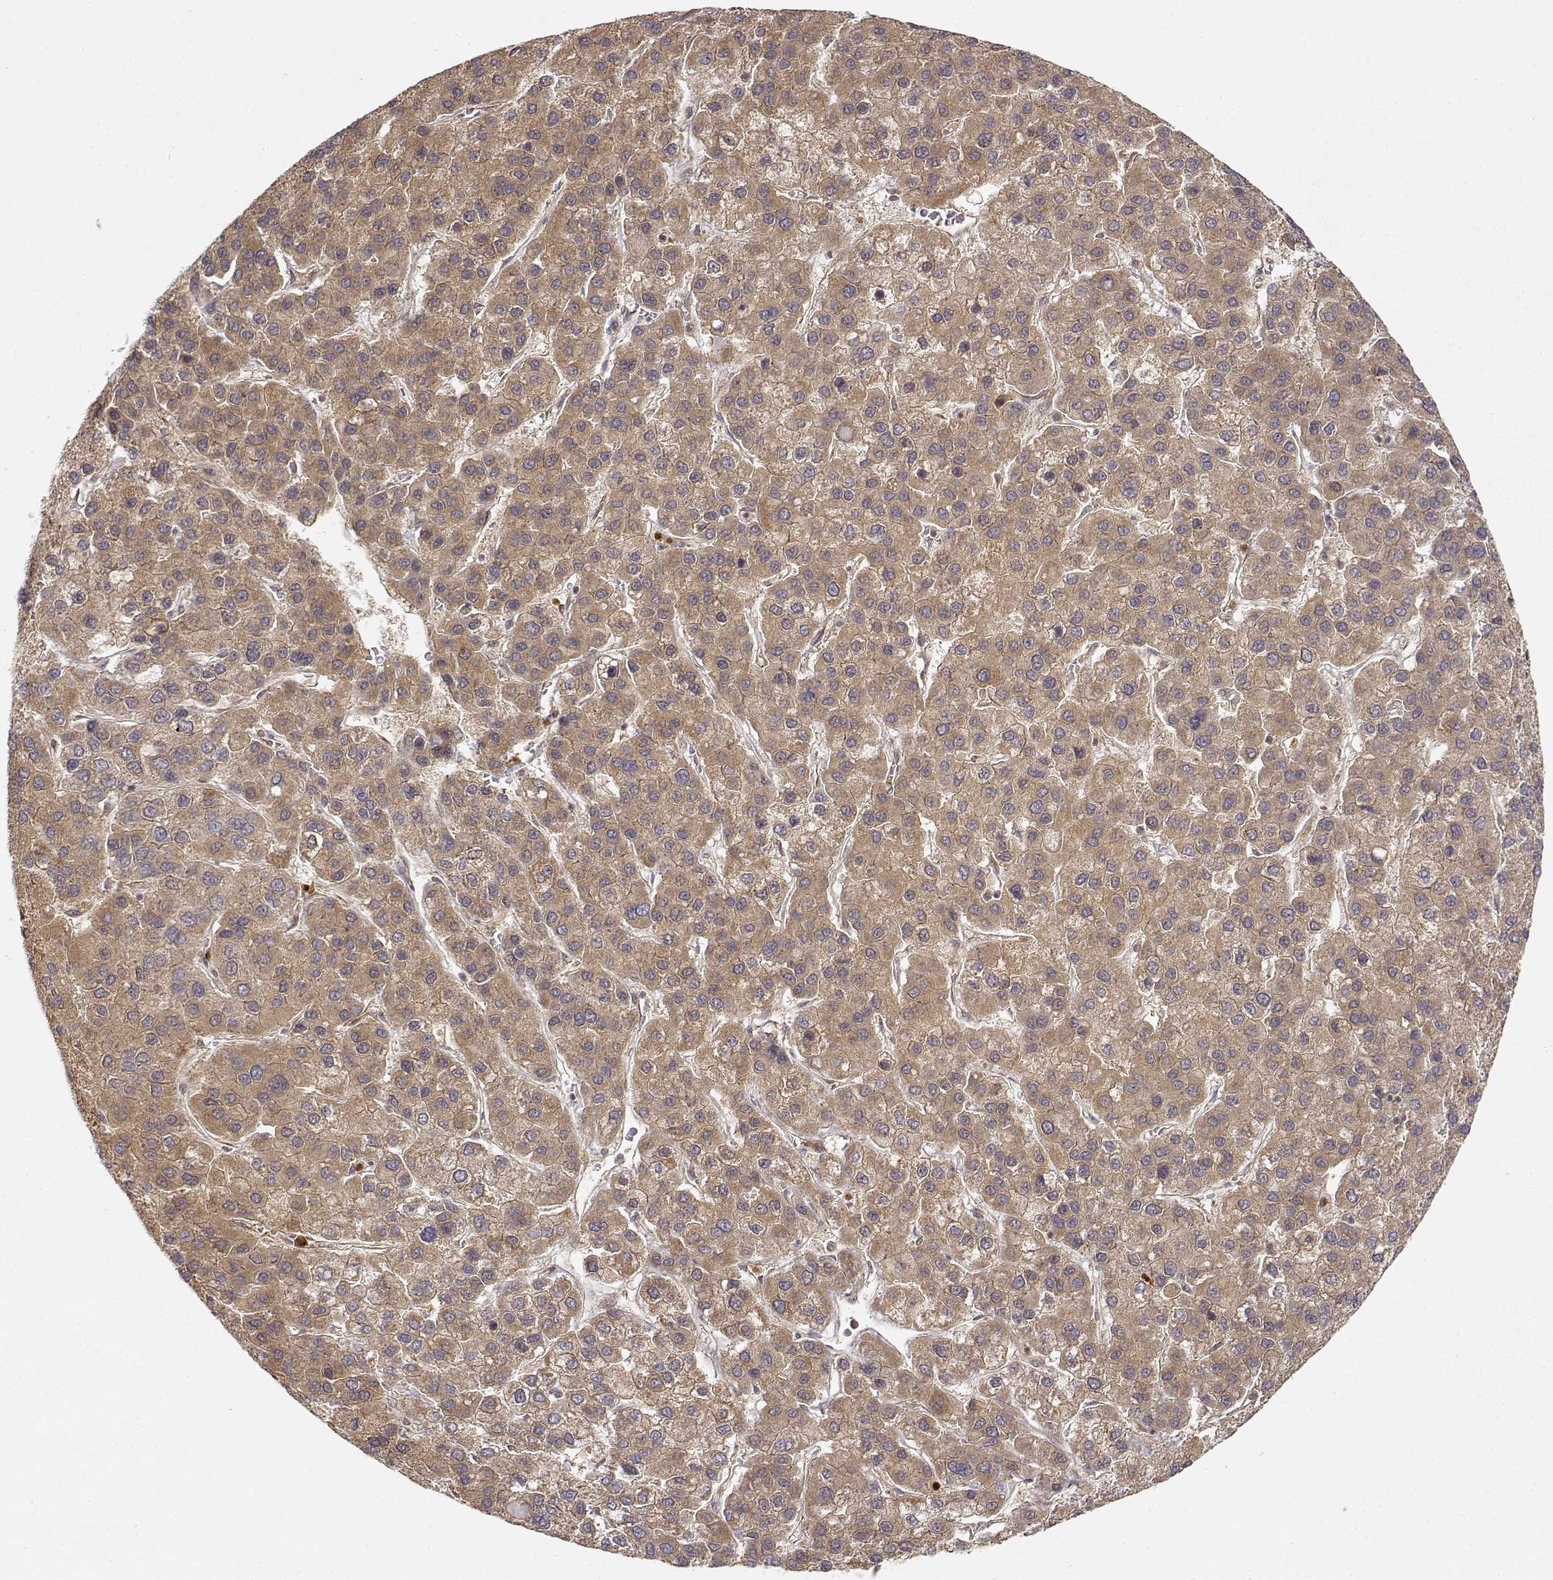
{"staining": {"intensity": "moderate", "quantity": ">75%", "location": "cytoplasmic/membranous"}, "tissue": "liver cancer", "cell_type": "Tumor cells", "image_type": "cancer", "snomed": [{"axis": "morphology", "description": "Carcinoma, Hepatocellular, NOS"}, {"axis": "topography", "description": "Liver"}], "caption": "Immunohistochemistry (IHC) histopathology image of liver hepatocellular carcinoma stained for a protein (brown), which demonstrates medium levels of moderate cytoplasmic/membranous expression in about >75% of tumor cells.", "gene": "CDK5RAP2", "patient": {"sex": "female", "age": 41}}